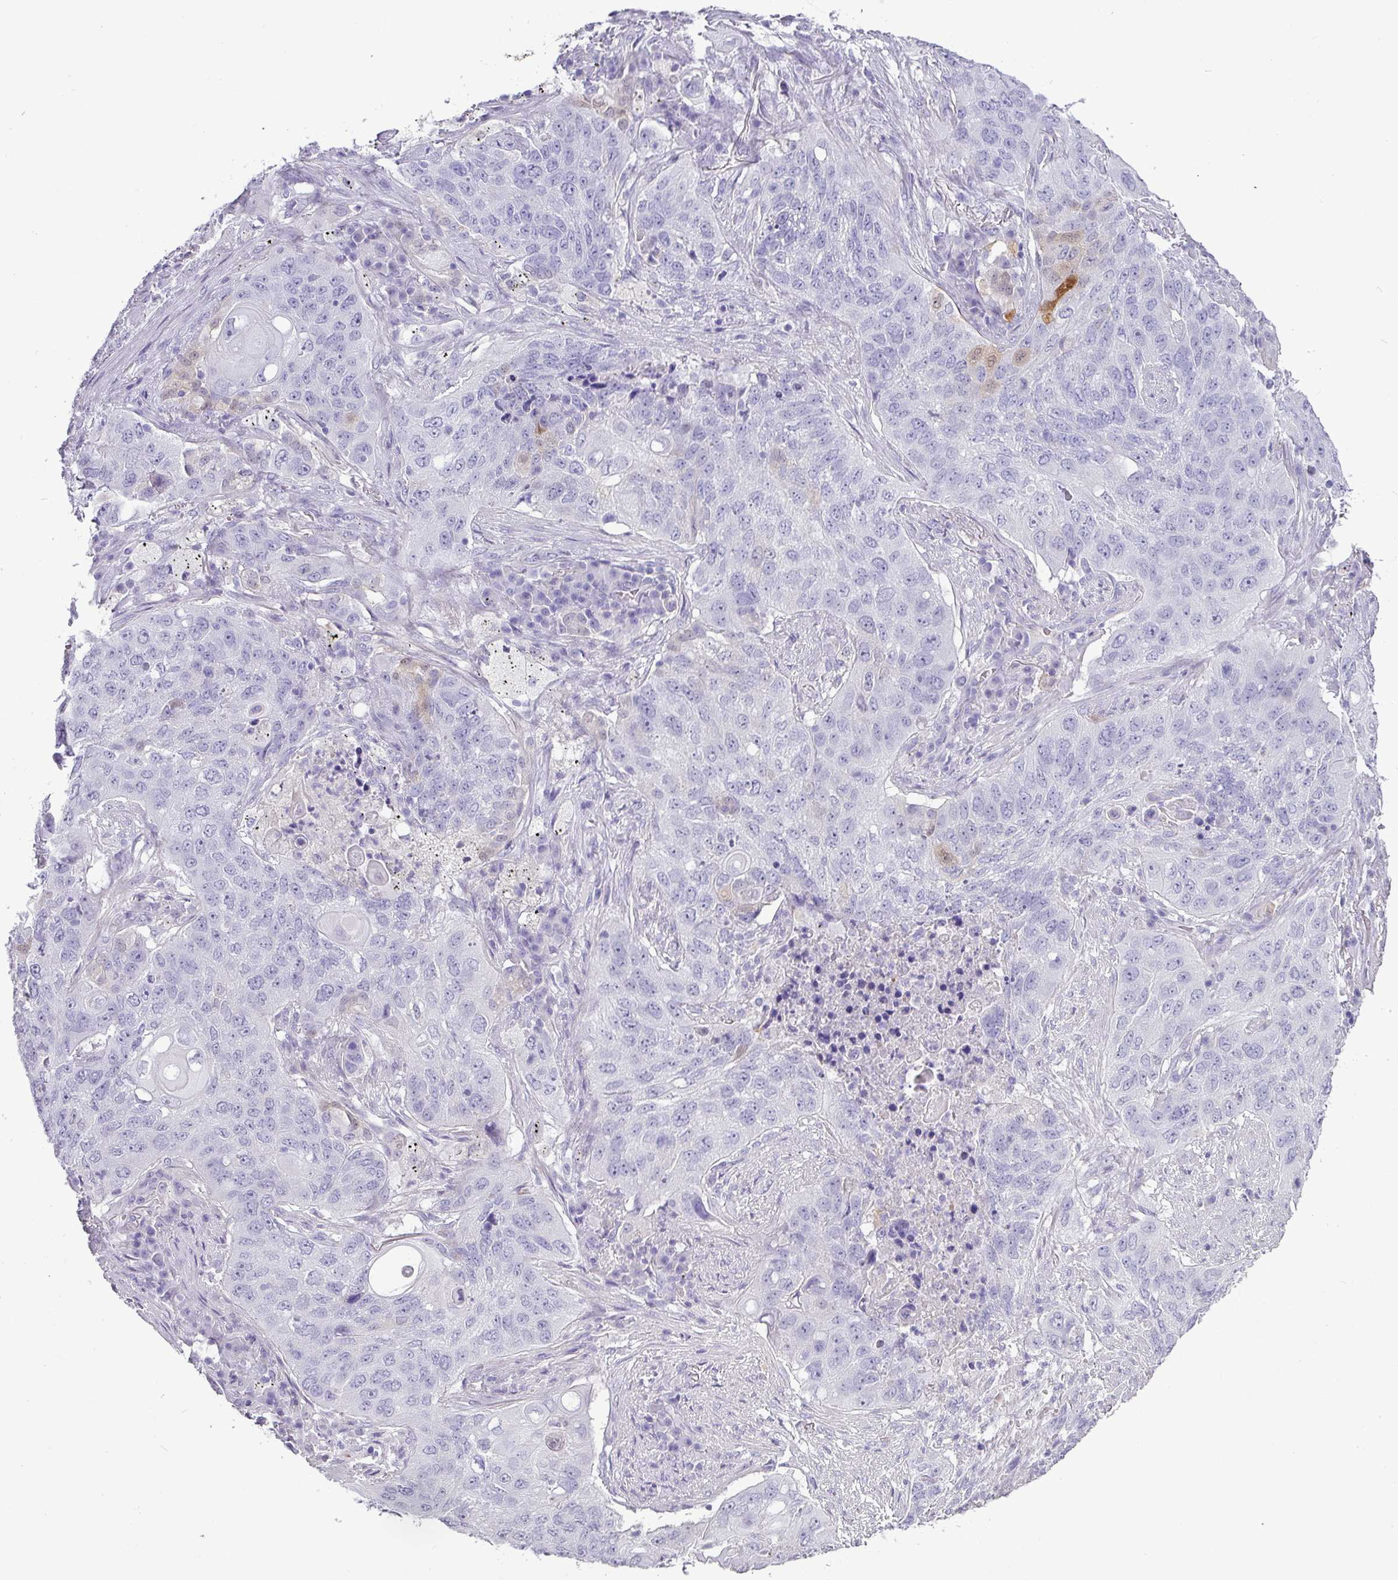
{"staining": {"intensity": "negative", "quantity": "none", "location": "none"}, "tissue": "lung cancer", "cell_type": "Tumor cells", "image_type": "cancer", "snomed": [{"axis": "morphology", "description": "Squamous cell carcinoma, NOS"}, {"axis": "topography", "description": "Lung"}], "caption": "An image of human lung squamous cell carcinoma is negative for staining in tumor cells. (Brightfield microscopy of DAB immunohistochemistry (IHC) at high magnification).", "gene": "GSTA3", "patient": {"sex": "female", "age": 63}}